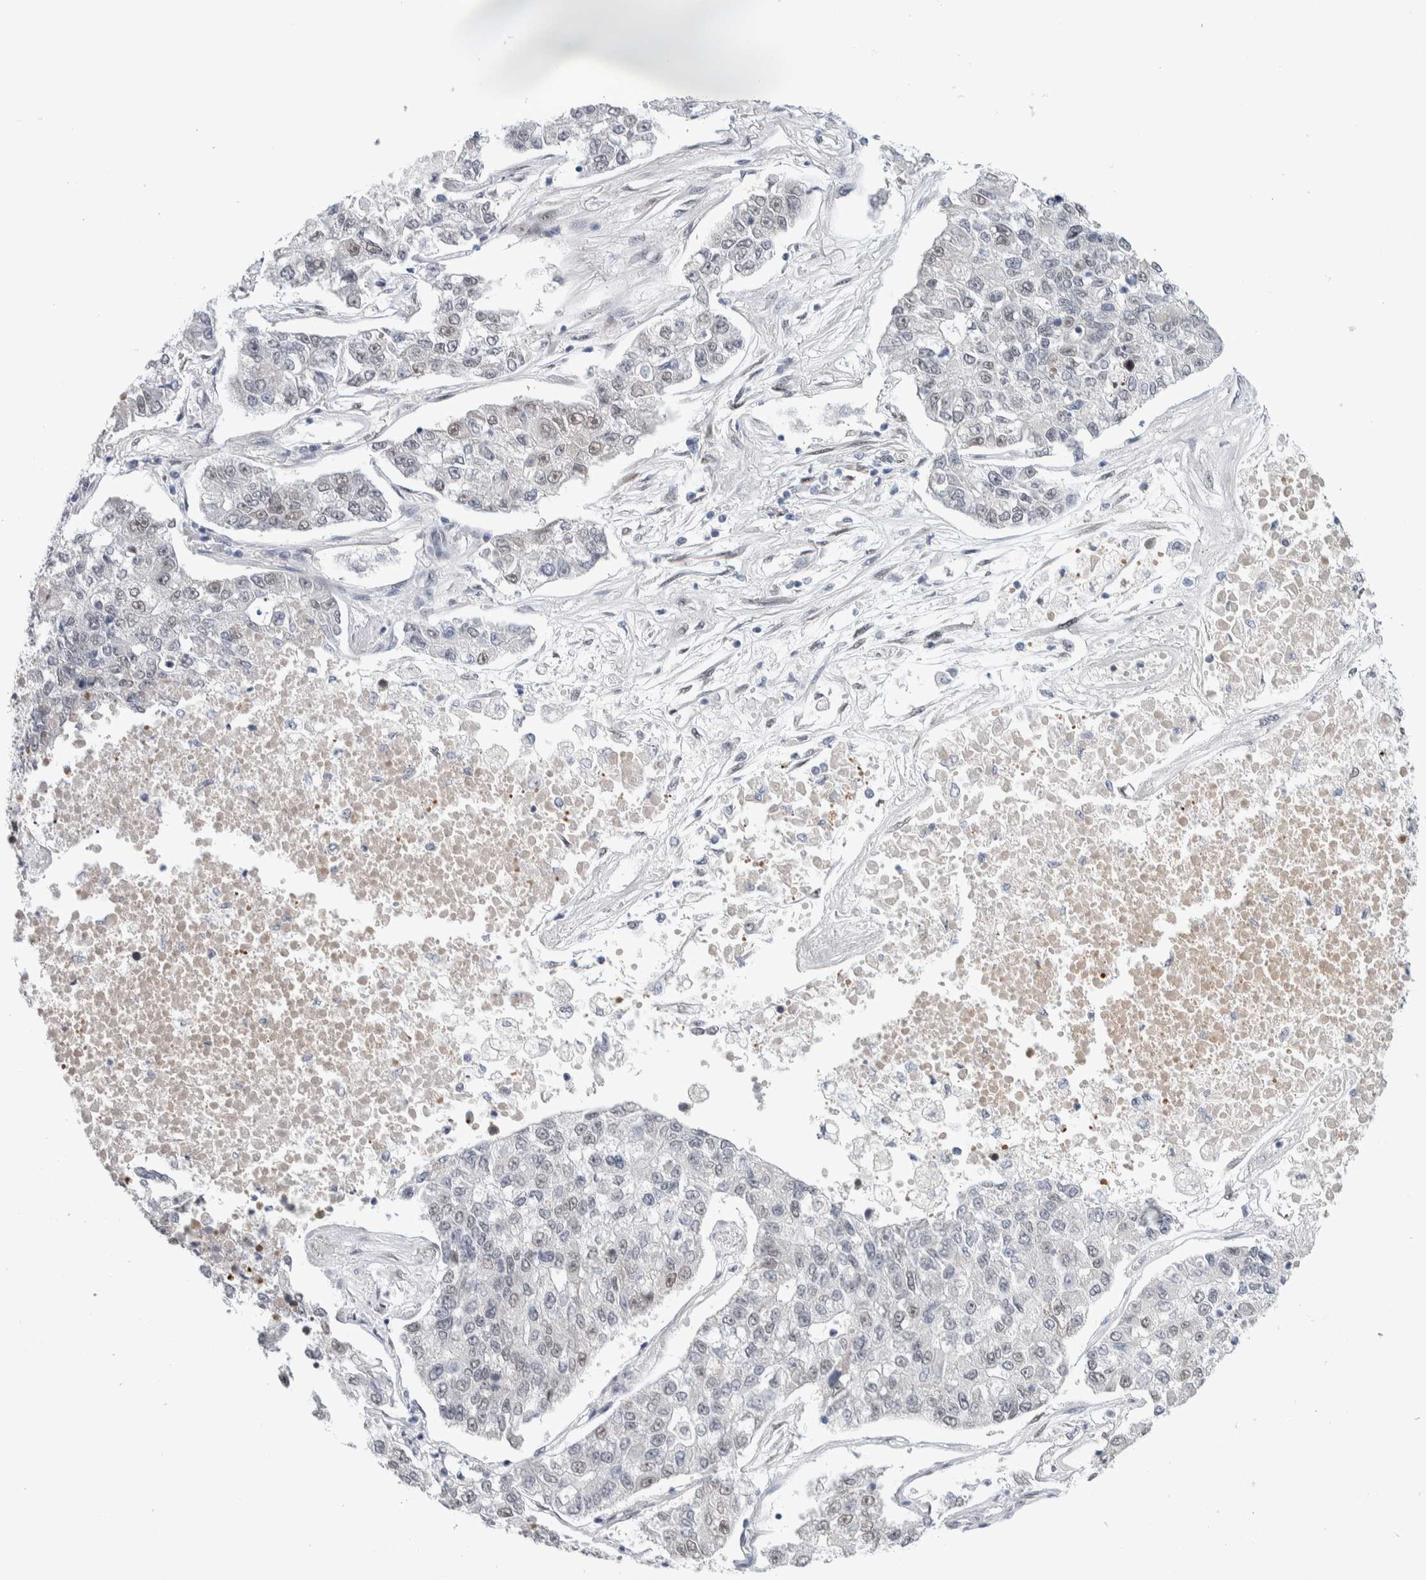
{"staining": {"intensity": "weak", "quantity": "<25%", "location": "nuclear"}, "tissue": "lung cancer", "cell_type": "Tumor cells", "image_type": "cancer", "snomed": [{"axis": "morphology", "description": "Adenocarcinoma, NOS"}, {"axis": "topography", "description": "Lung"}], "caption": "DAB (3,3'-diaminobenzidine) immunohistochemical staining of adenocarcinoma (lung) shows no significant staining in tumor cells.", "gene": "PRMT1", "patient": {"sex": "male", "age": 49}}